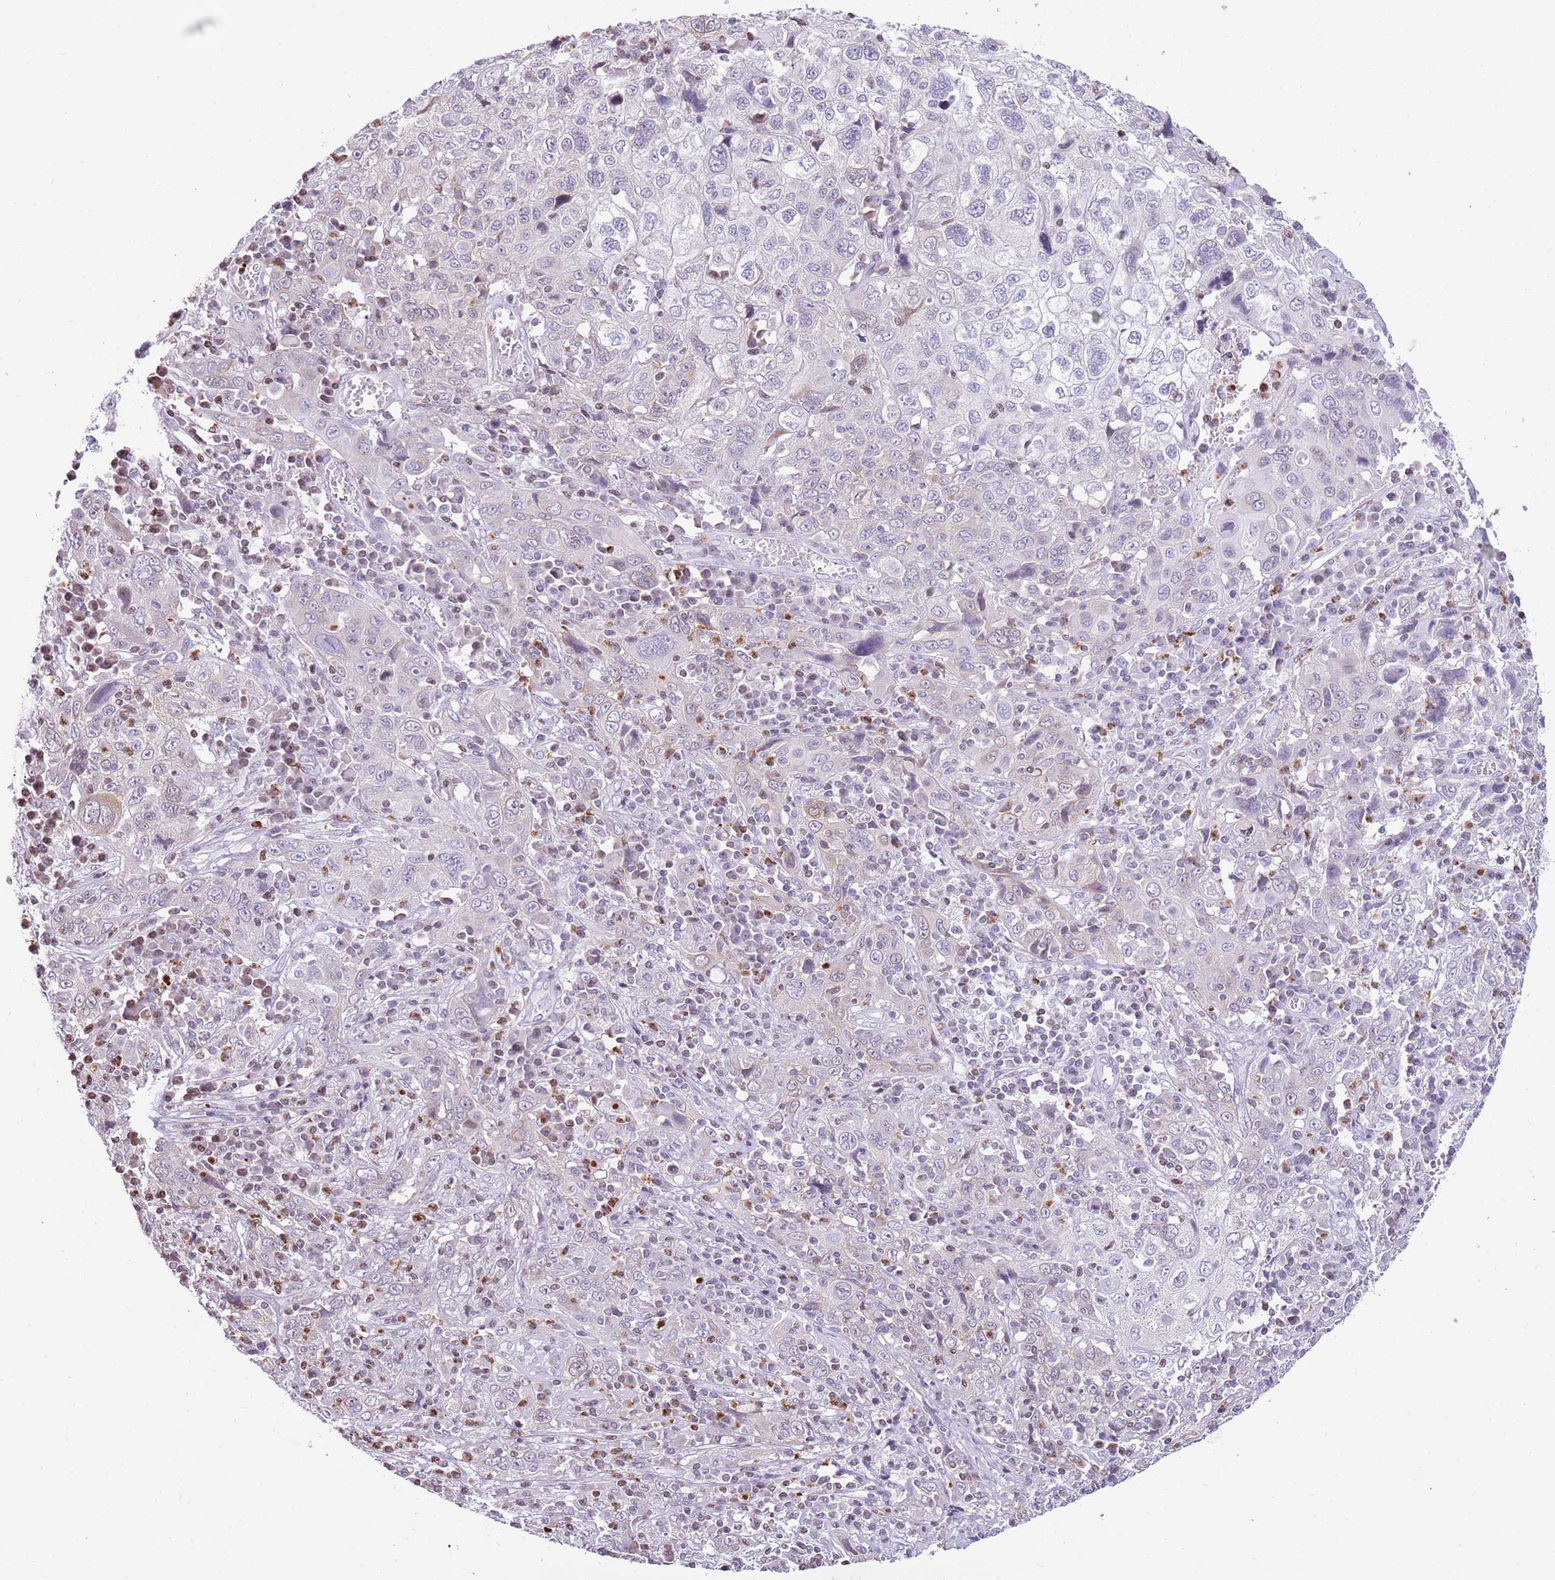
{"staining": {"intensity": "negative", "quantity": "none", "location": "none"}, "tissue": "cervical cancer", "cell_type": "Tumor cells", "image_type": "cancer", "snomed": [{"axis": "morphology", "description": "Squamous cell carcinoma, NOS"}, {"axis": "topography", "description": "Cervix"}], "caption": "A photomicrograph of human cervical squamous cell carcinoma is negative for staining in tumor cells.", "gene": "PRR15", "patient": {"sex": "female", "age": 46}}